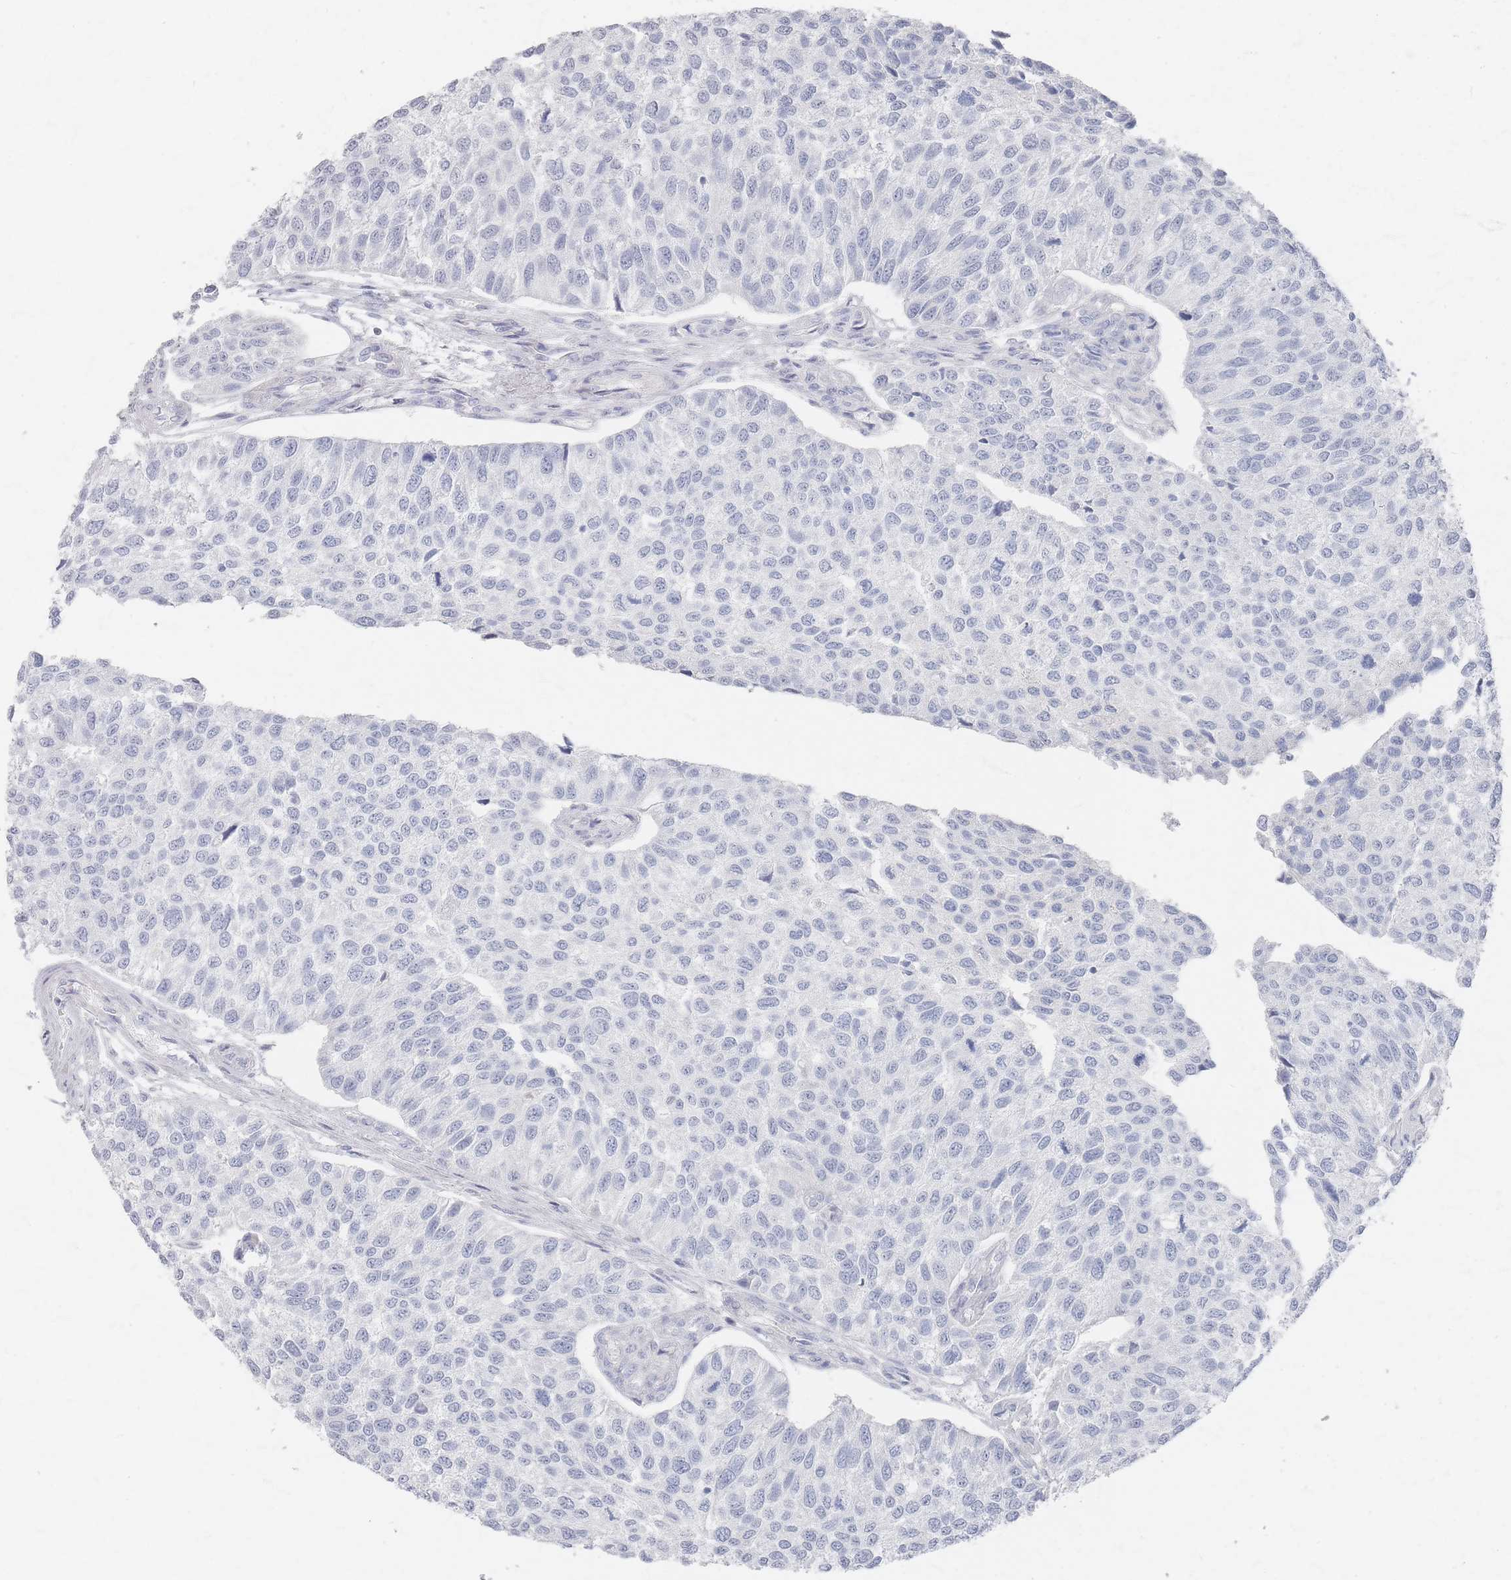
{"staining": {"intensity": "negative", "quantity": "none", "location": "none"}, "tissue": "urothelial cancer", "cell_type": "Tumor cells", "image_type": "cancer", "snomed": [{"axis": "morphology", "description": "Urothelial carcinoma, NOS"}, {"axis": "topography", "description": "Urinary bladder"}], "caption": "DAB immunohistochemical staining of human urothelial cancer exhibits no significant positivity in tumor cells.", "gene": "SLC2A11", "patient": {"sex": "male", "age": 55}}